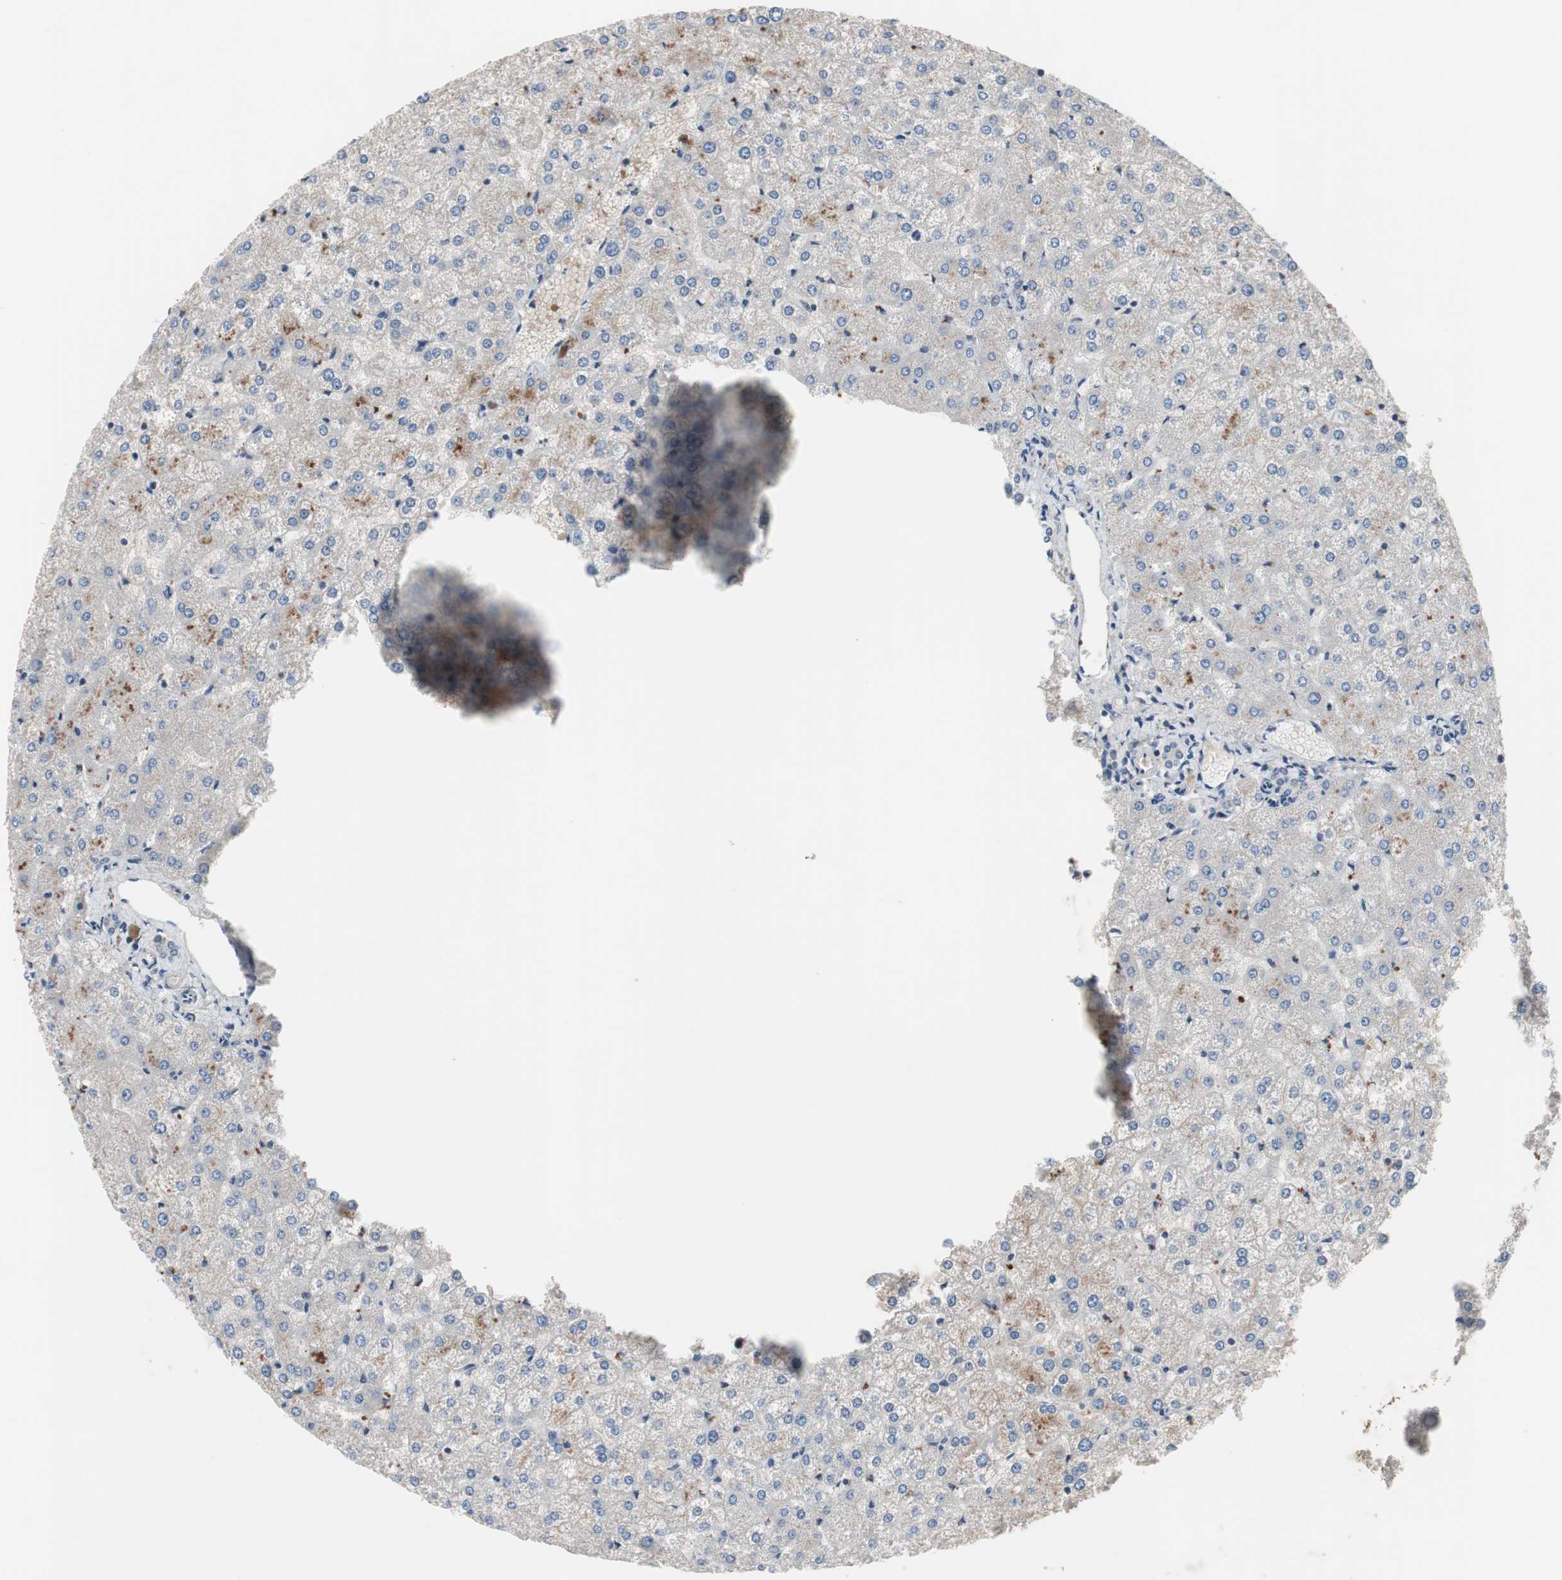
{"staining": {"intensity": "negative", "quantity": "none", "location": "none"}, "tissue": "liver", "cell_type": "Cholangiocytes", "image_type": "normal", "snomed": [{"axis": "morphology", "description": "Normal tissue, NOS"}, {"axis": "topography", "description": "Liver"}], "caption": "Liver stained for a protein using immunohistochemistry (IHC) exhibits no positivity cholangiocytes.", "gene": "PINX1", "patient": {"sex": "female", "age": 32}}